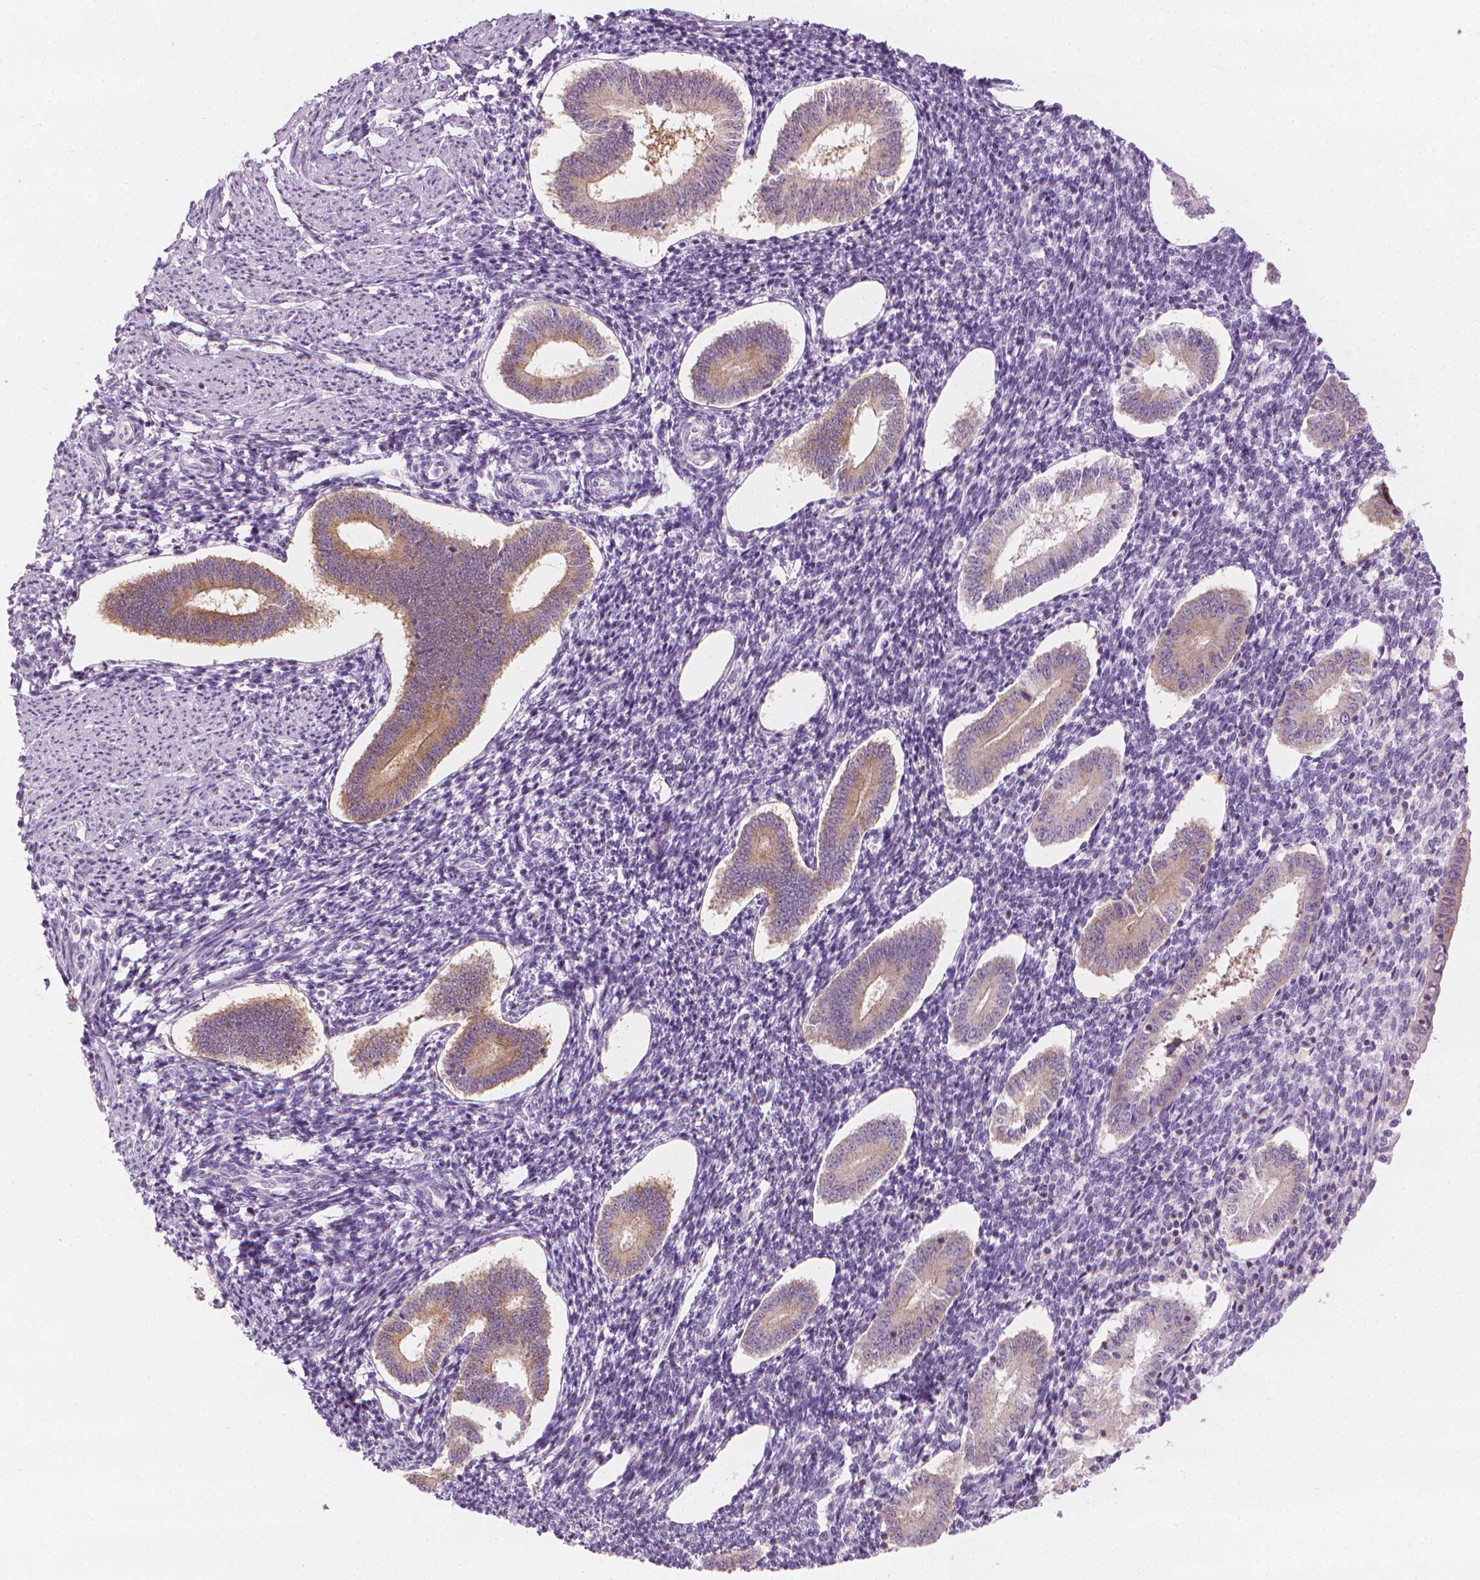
{"staining": {"intensity": "negative", "quantity": "none", "location": "none"}, "tissue": "endometrium", "cell_type": "Cells in endometrial stroma", "image_type": "normal", "snomed": [{"axis": "morphology", "description": "Normal tissue, NOS"}, {"axis": "topography", "description": "Endometrium"}], "caption": "Immunohistochemical staining of benign human endometrium displays no significant staining in cells in endometrial stroma.", "gene": "SHMT1", "patient": {"sex": "female", "age": 40}}